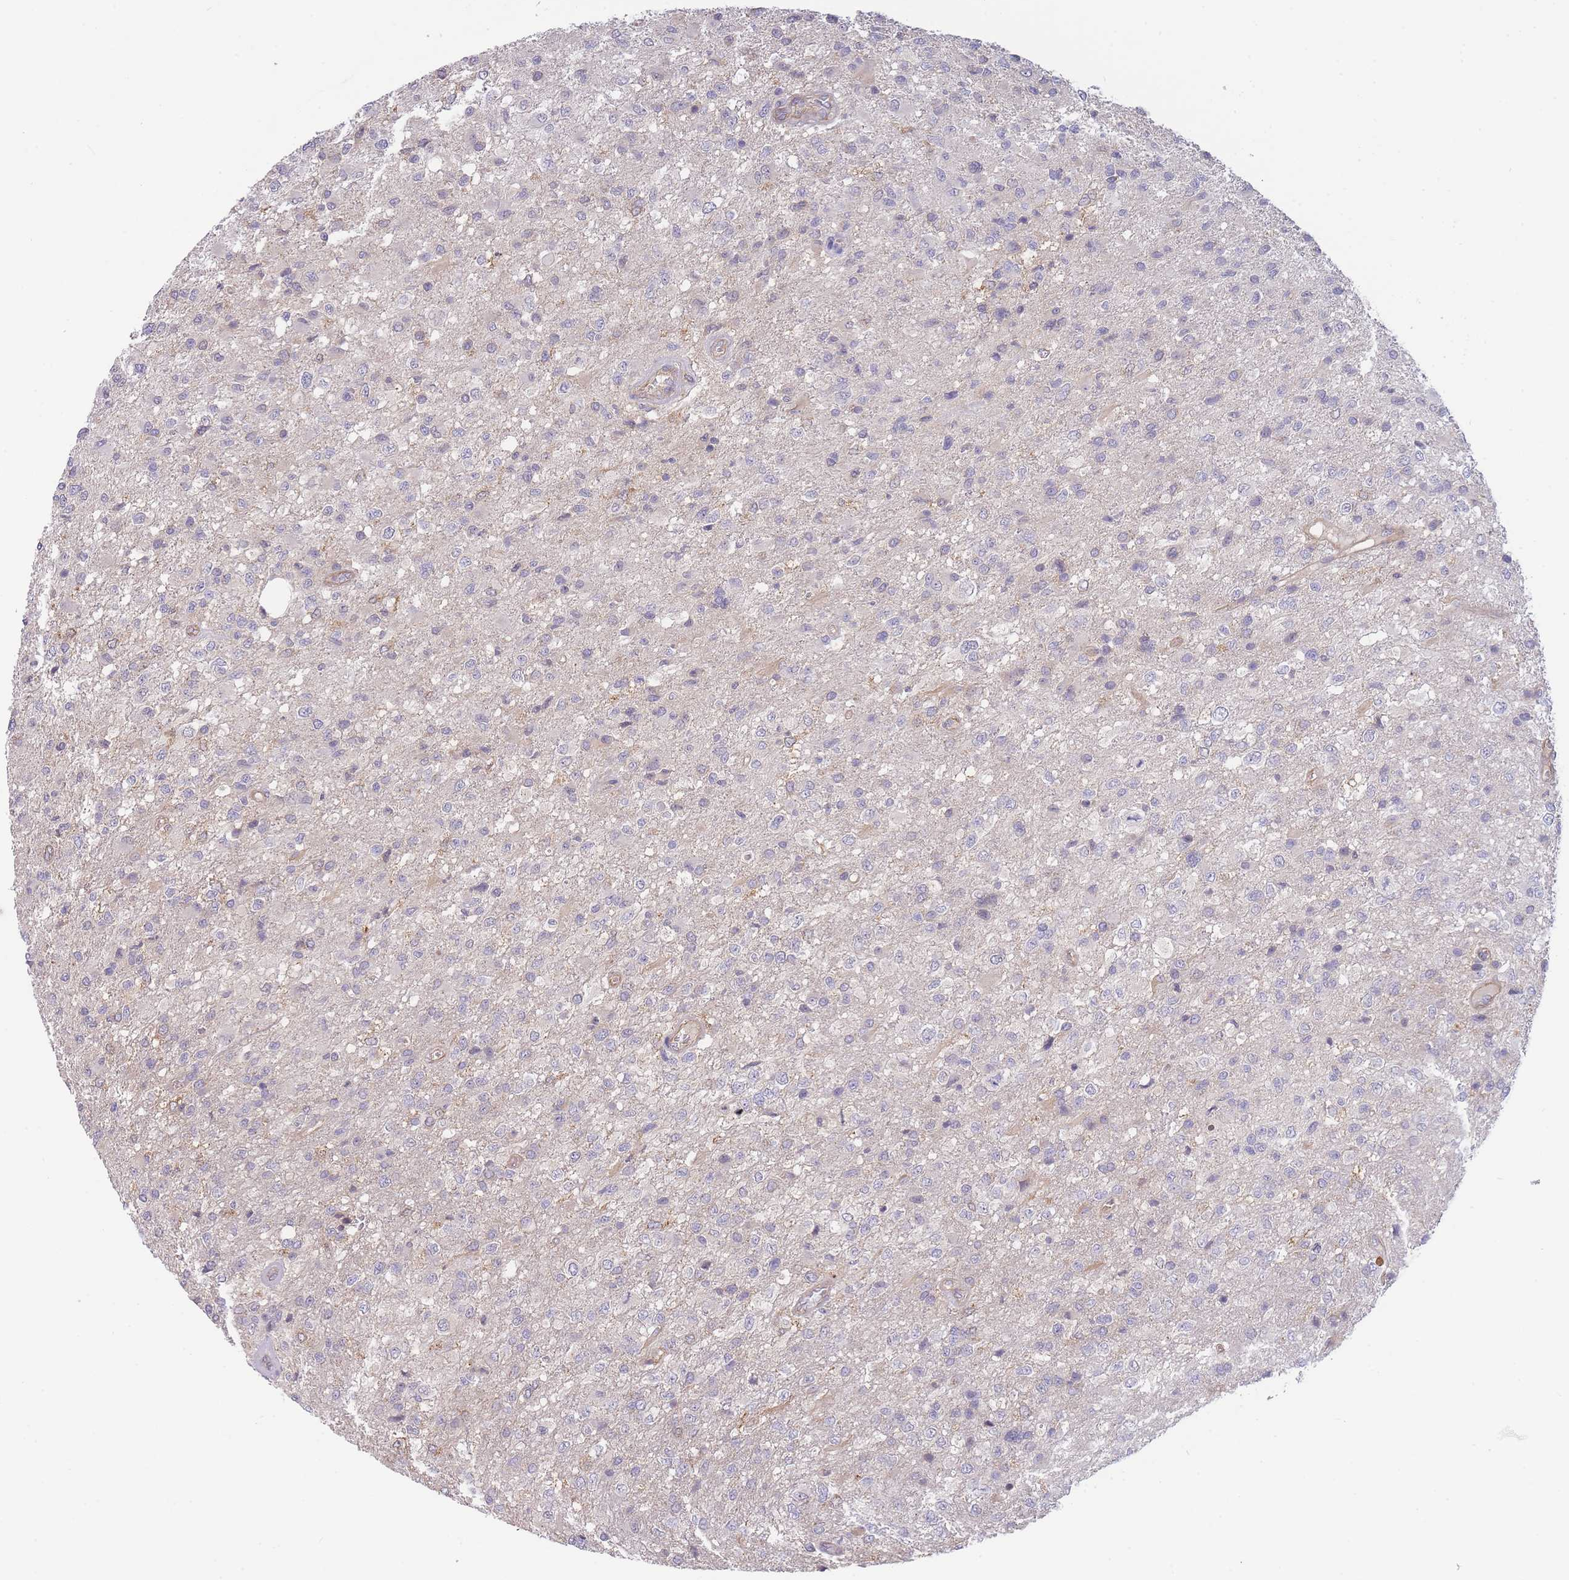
{"staining": {"intensity": "negative", "quantity": "none", "location": "none"}, "tissue": "glioma", "cell_type": "Tumor cells", "image_type": "cancer", "snomed": [{"axis": "morphology", "description": "Glioma, malignant, High grade"}, {"axis": "topography", "description": "Brain"}], "caption": "The immunohistochemistry histopathology image has no significant positivity in tumor cells of high-grade glioma (malignant) tissue.", "gene": "NDUFAF5", "patient": {"sex": "female", "age": 74}}